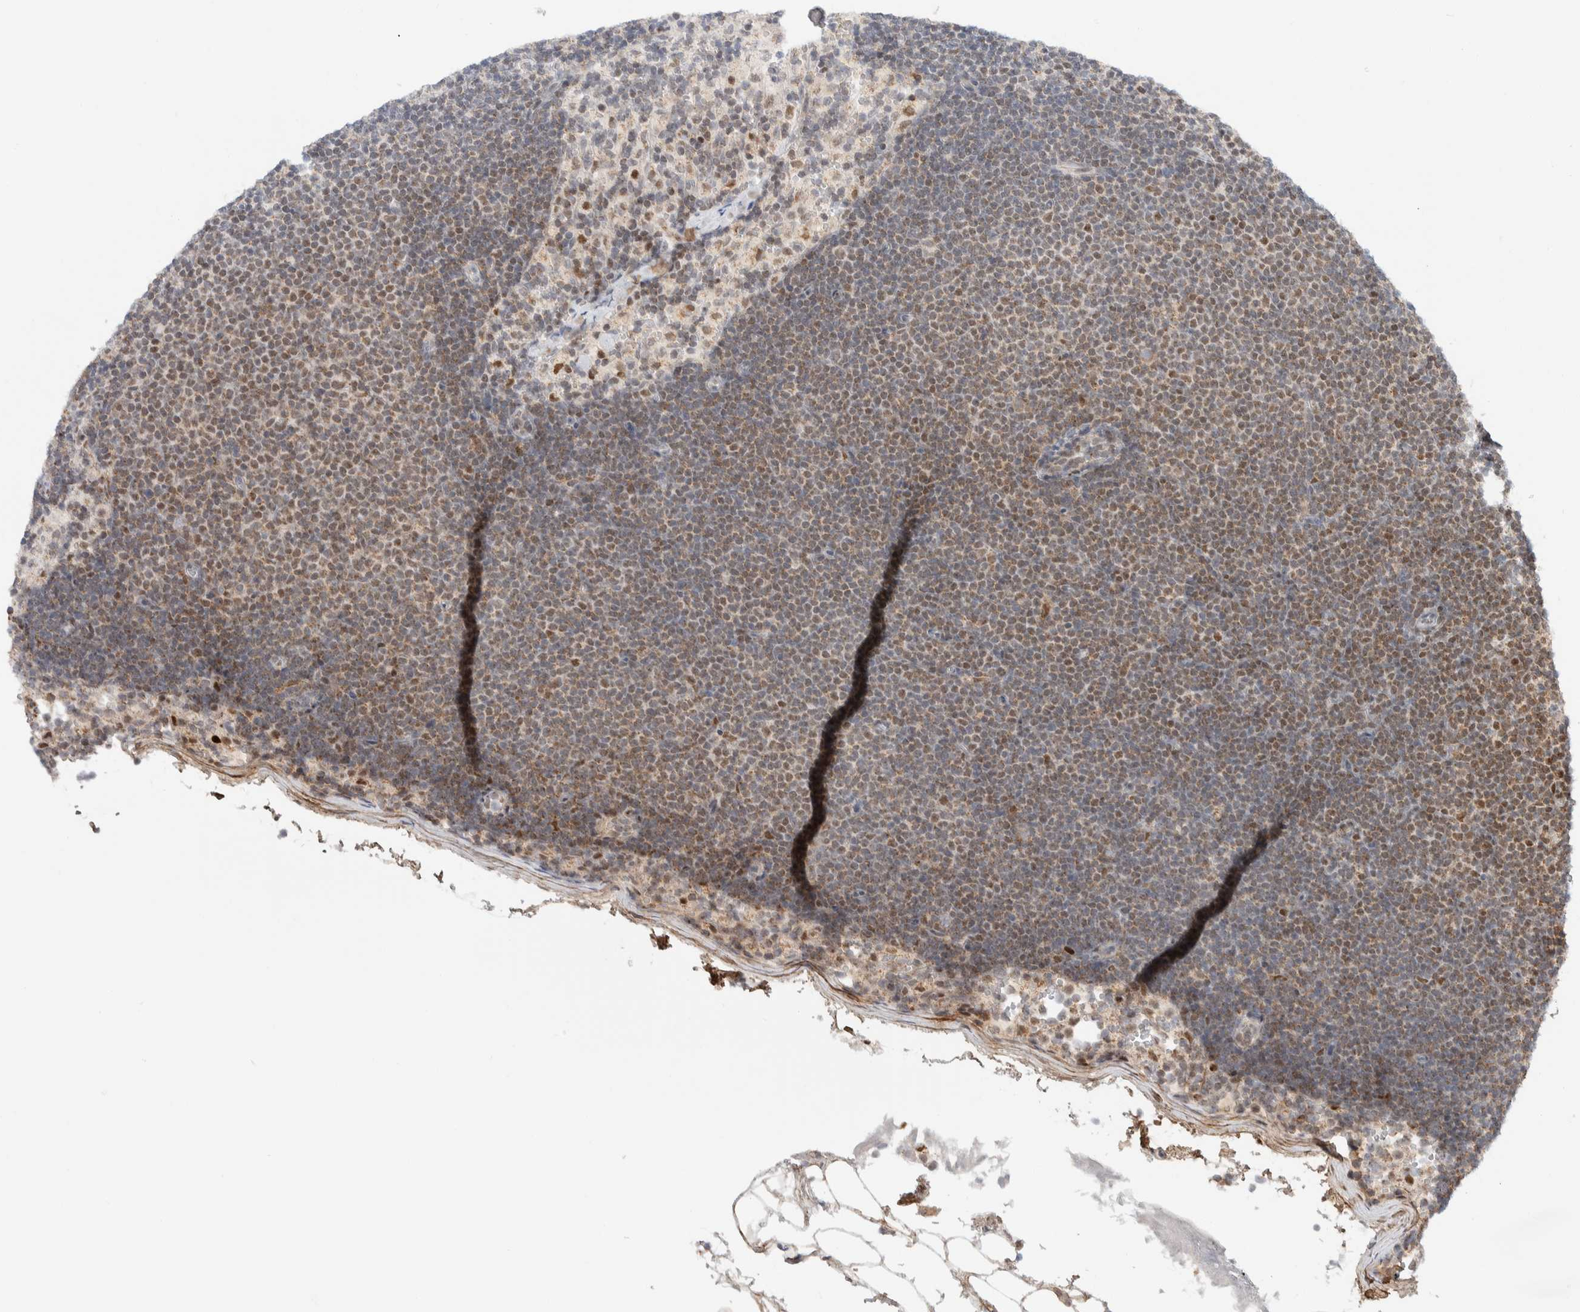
{"staining": {"intensity": "moderate", "quantity": "<25%", "location": "cytoplasmic/membranous,nuclear"}, "tissue": "lymphoma", "cell_type": "Tumor cells", "image_type": "cancer", "snomed": [{"axis": "morphology", "description": "Malignant lymphoma, non-Hodgkin's type, Low grade"}, {"axis": "topography", "description": "Lymph node"}], "caption": "Low-grade malignant lymphoma, non-Hodgkin's type stained for a protein exhibits moderate cytoplasmic/membranous and nuclear positivity in tumor cells. (Stains: DAB (3,3'-diaminobenzidine) in brown, nuclei in blue, Microscopy: brightfield microscopy at high magnification).", "gene": "TSPAN32", "patient": {"sex": "female", "age": 53}}